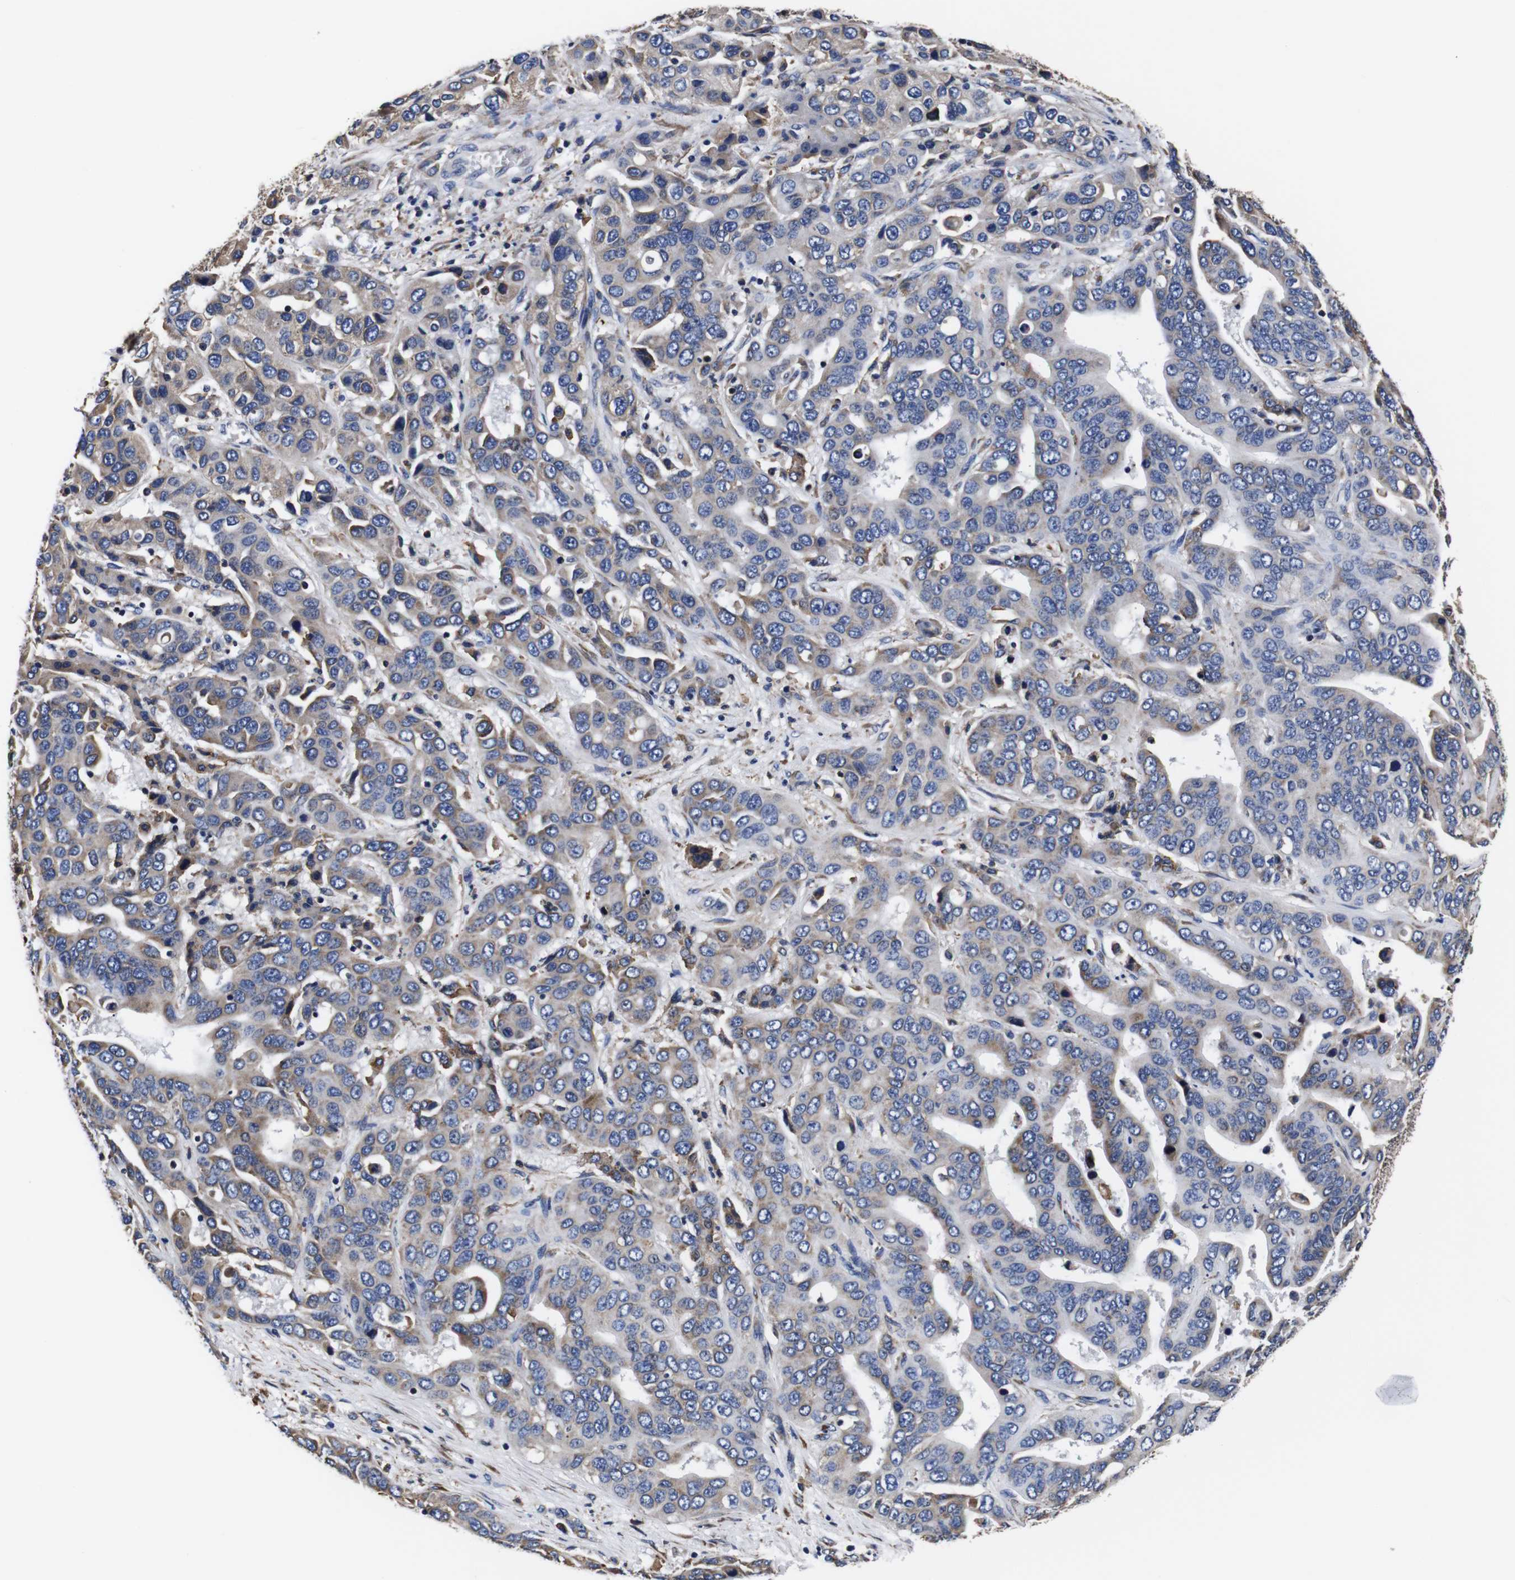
{"staining": {"intensity": "moderate", "quantity": "<25%", "location": "cytoplasmic/membranous"}, "tissue": "liver cancer", "cell_type": "Tumor cells", "image_type": "cancer", "snomed": [{"axis": "morphology", "description": "Cholangiocarcinoma"}, {"axis": "topography", "description": "Liver"}], "caption": "Tumor cells demonstrate low levels of moderate cytoplasmic/membranous positivity in about <25% of cells in cholangiocarcinoma (liver). The protein is shown in brown color, while the nuclei are stained blue.", "gene": "PPIB", "patient": {"sex": "female", "age": 52}}